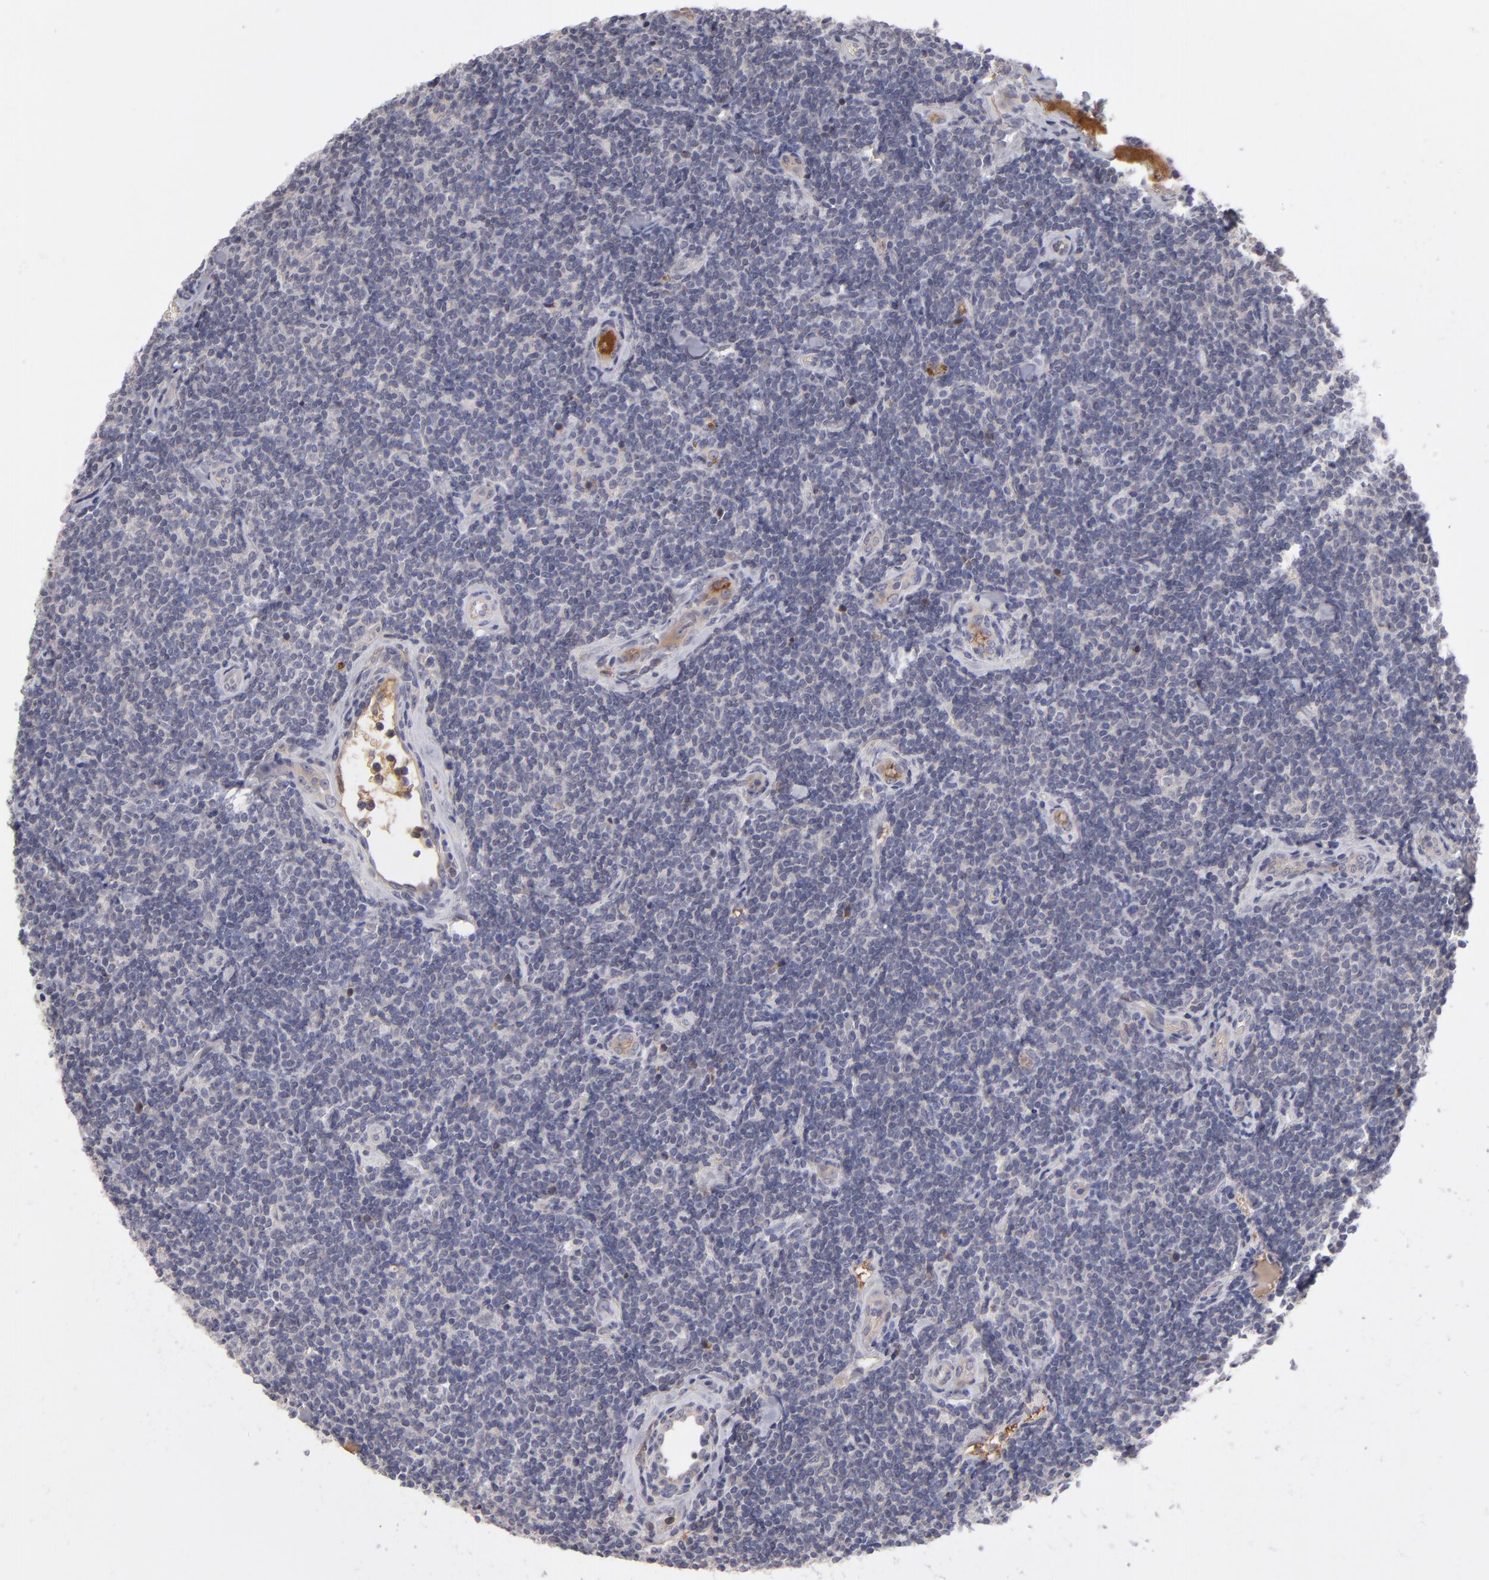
{"staining": {"intensity": "negative", "quantity": "none", "location": "none"}, "tissue": "lymphoma", "cell_type": "Tumor cells", "image_type": "cancer", "snomed": [{"axis": "morphology", "description": "Malignant lymphoma, non-Hodgkin's type, Low grade"}, {"axis": "topography", "description": "Lymph node"}], "caption": "This is an immunohistochemistry (IHC) image of human lymphoma. There is no positivity in tumor cells.", "gene": "ITIH4", "patient": {"sex": "female", "age": 56}}